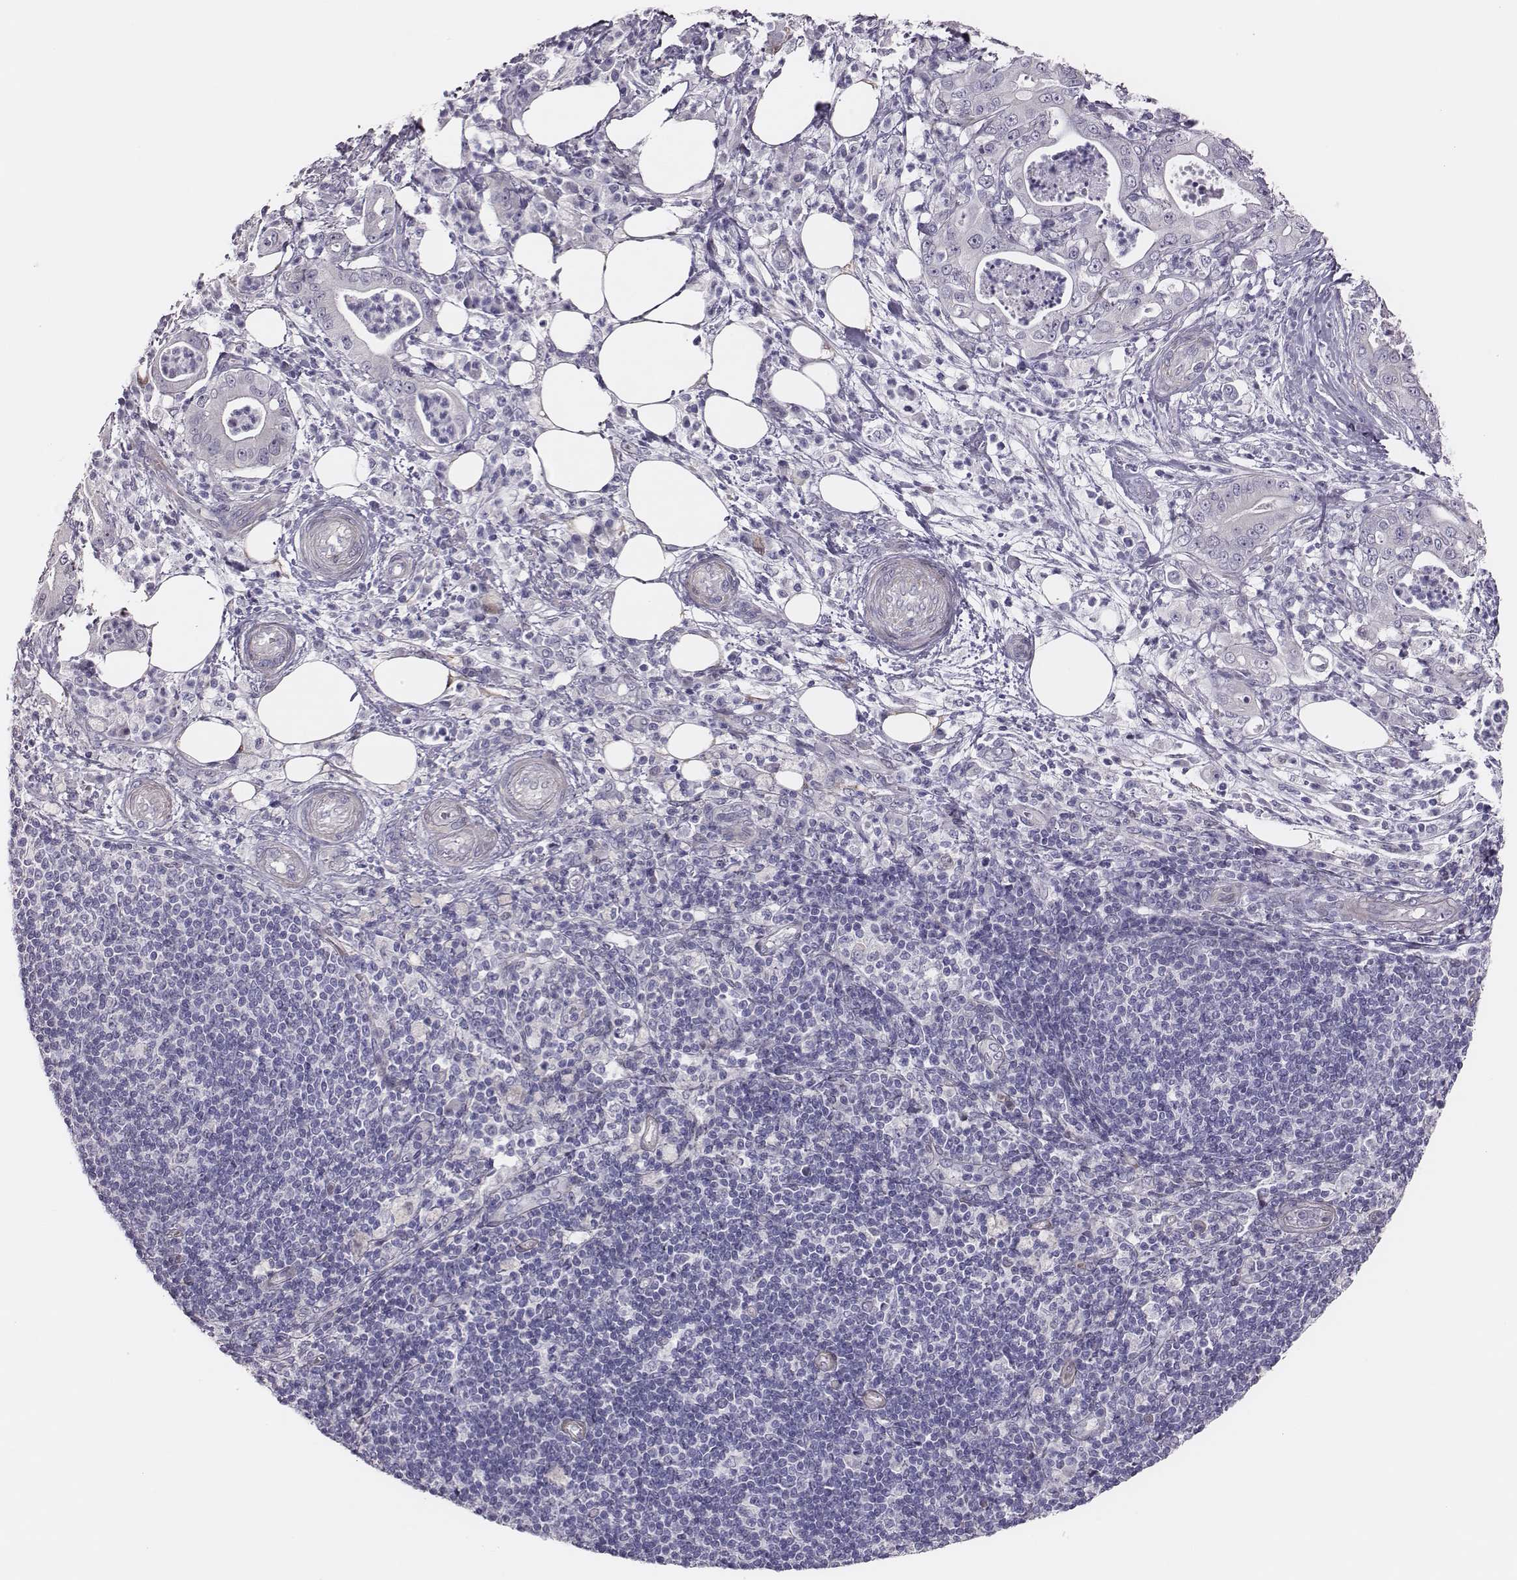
{"staining": {"intensity": "negative", "quantity": "none", "location": "none"}, "tissue": "pancreatic cancer", "cell_type": "Tumor cells", "image_type": "cancer", "snomed": [{"axis": "morphology", "description": "Adenocarcinoma, NOS"}, {"axis": "topography", "description": "Pancreas"}], "caption": "DAB (3,3'-diaminobenzidine) immunohistochemical staining of pancreatic cancer demonstrates no significant staining in tumor cells.", "gene": "SCML2", "patient": {"sex": "male", "age": 71}}